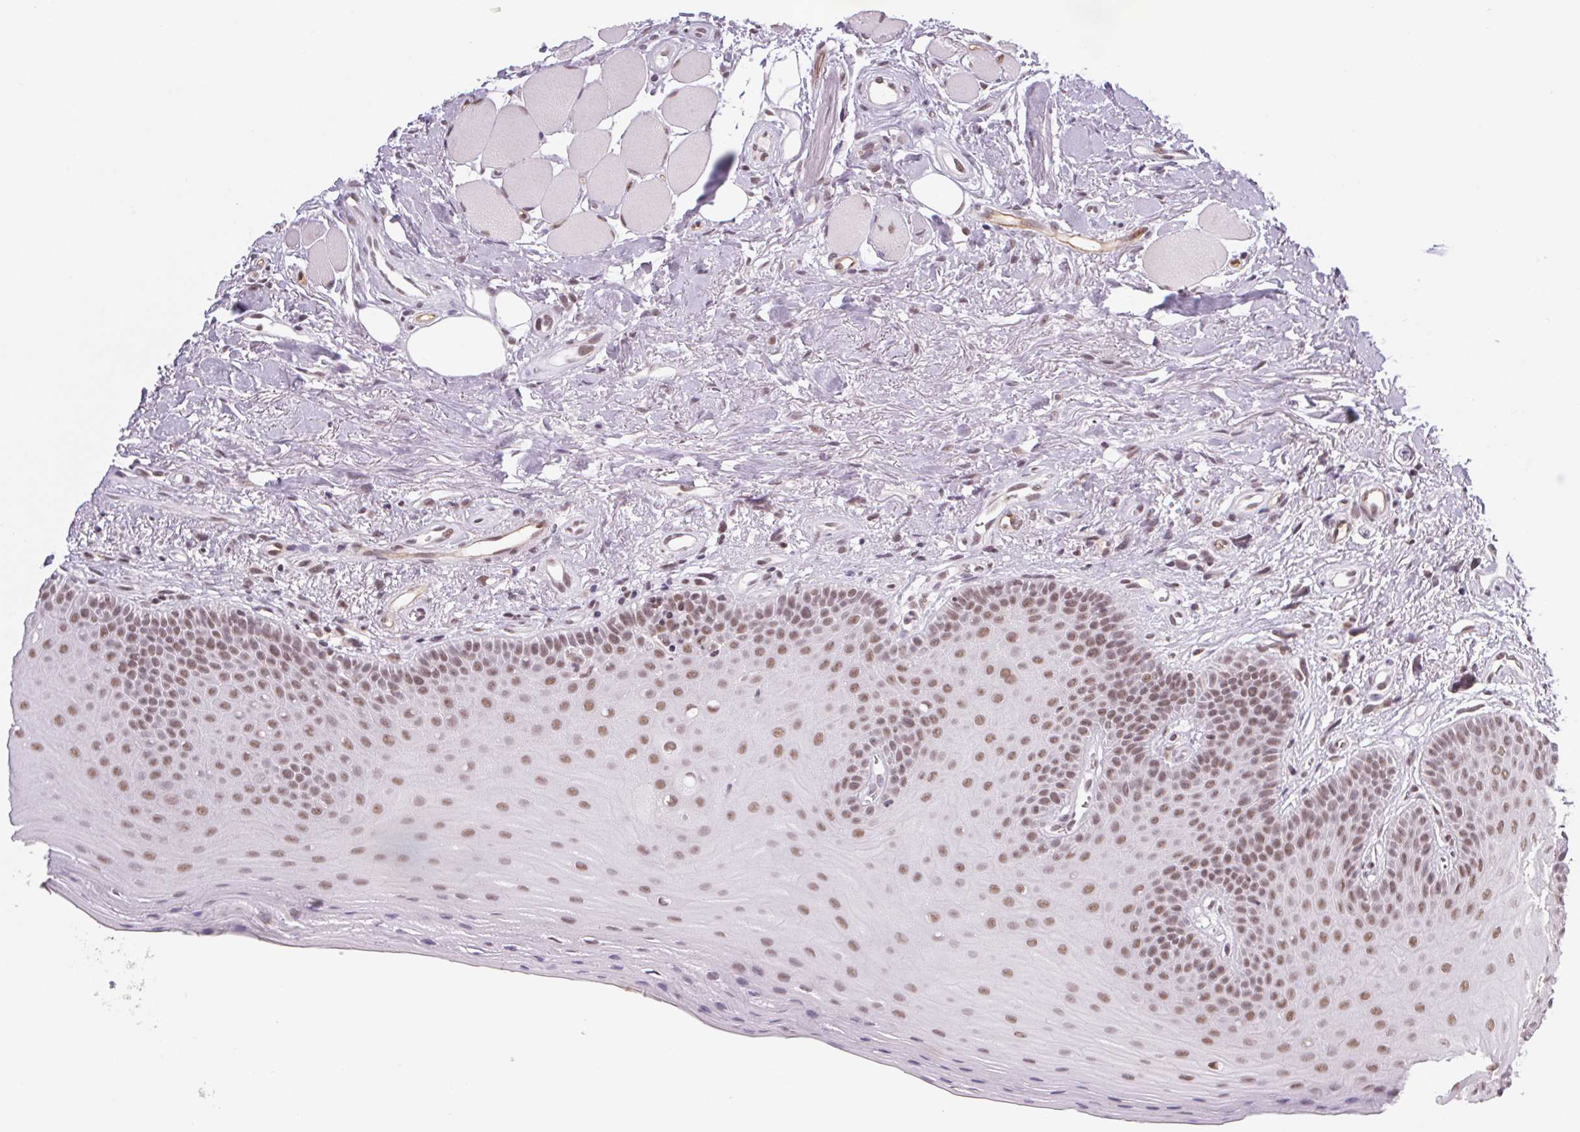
{"staining": {"intensity": "moderate", "quantity": ">75%", "location": "nuclear"}, "tissue": "oral mucosa", "cell_type": "Squamous epithelial cells", "image_type": "normal", "snomed": [{"axis": "morphology", "description": "Normal tissue, NOS"}, {"axis": "morphology", "description": "Normal morphology"}, {"axis": "topography", "description": "Oral tissue"}], "caption": "Approximately >75% of squamous epithelial cells in normal human oral mucosa reveal moderate nuclear protein staining as visualized by brown immunohistochemical staining.", "gene": "SRSF7", "patient": {"sex": "female", "age": 76}}